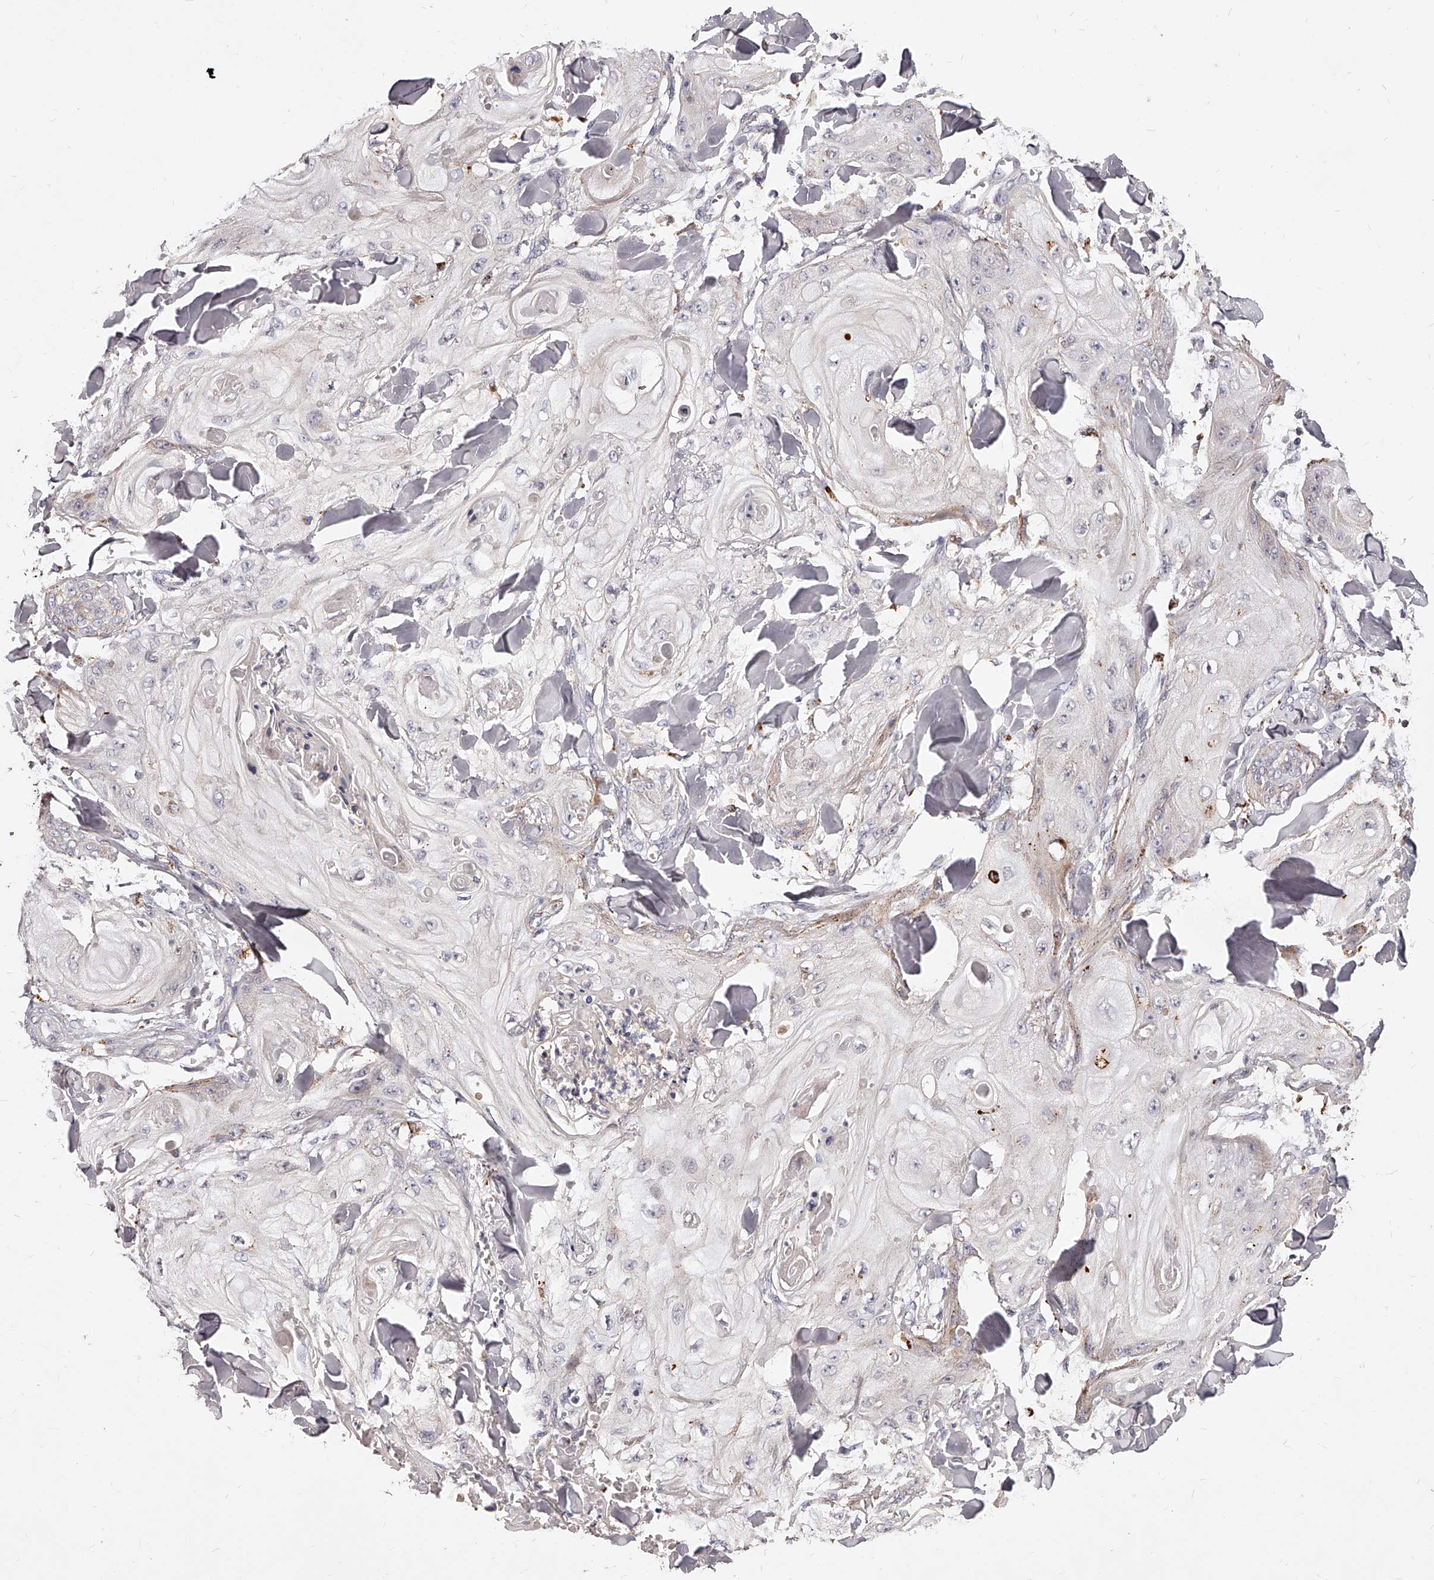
{"staining": {"intensity": "negative", "quantity": "none", "location": "none"}, "tissue": "skin cancer", "cell_type": "Tumor cells", "image_type": "cancer", "snomed": [{"axis": "morphology", "description": "Squamous cell carcinoma, NOS"}, {"axis": "topography", "description": "Skin"}], "caption": "The immunohistochemistry (IHC) micrograph has no significant staining in tumor cells of skin cancer tissue.", "gene": "PHACTR1", "patient": {"sex": "male", "age": 74}}